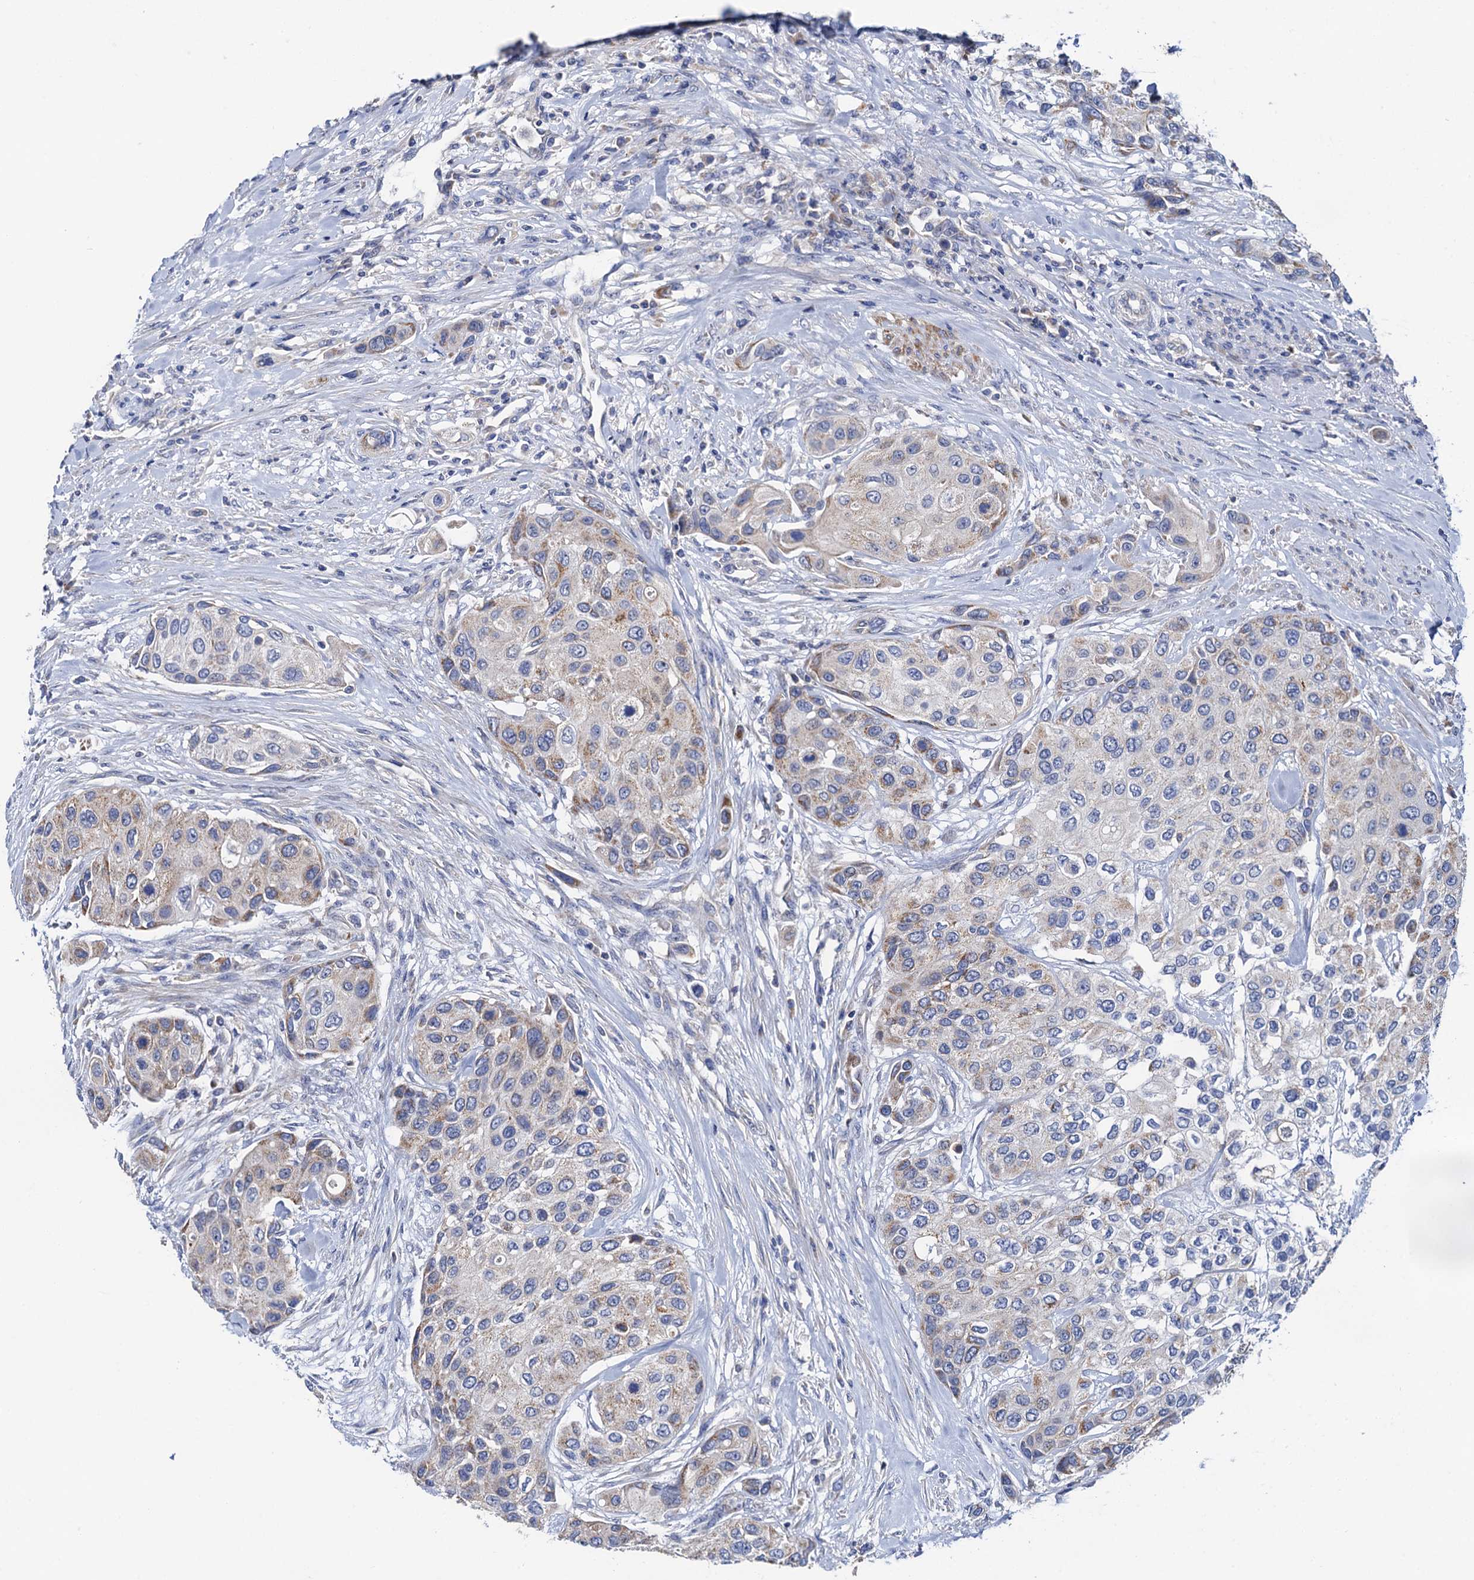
{"staining": {"intensity": "weak", "quantity": "25%-75%", "location": "cytoplasmic/membranous"}, "tissue": "urothelial cancer", "cell_type": "Tumor cells", "image_type": "cancer", "snomed": [{"axis": "morphology", "description": "Normal tissue, NOS"}, {"axis": "morphology", "description": "Urothelial carcinoma, High grade"}, {"axis": "topography", "description": "Vascular tissue"}, {"axis": "topography", "description": "Urinary bladder"}], "caption": "Urothelial carcinoma (high-grade) stained with a protein marker shows weak staining in tumor cells.", "gene": "MRPL48", "patient": {"sex": "female", "age": 56}}